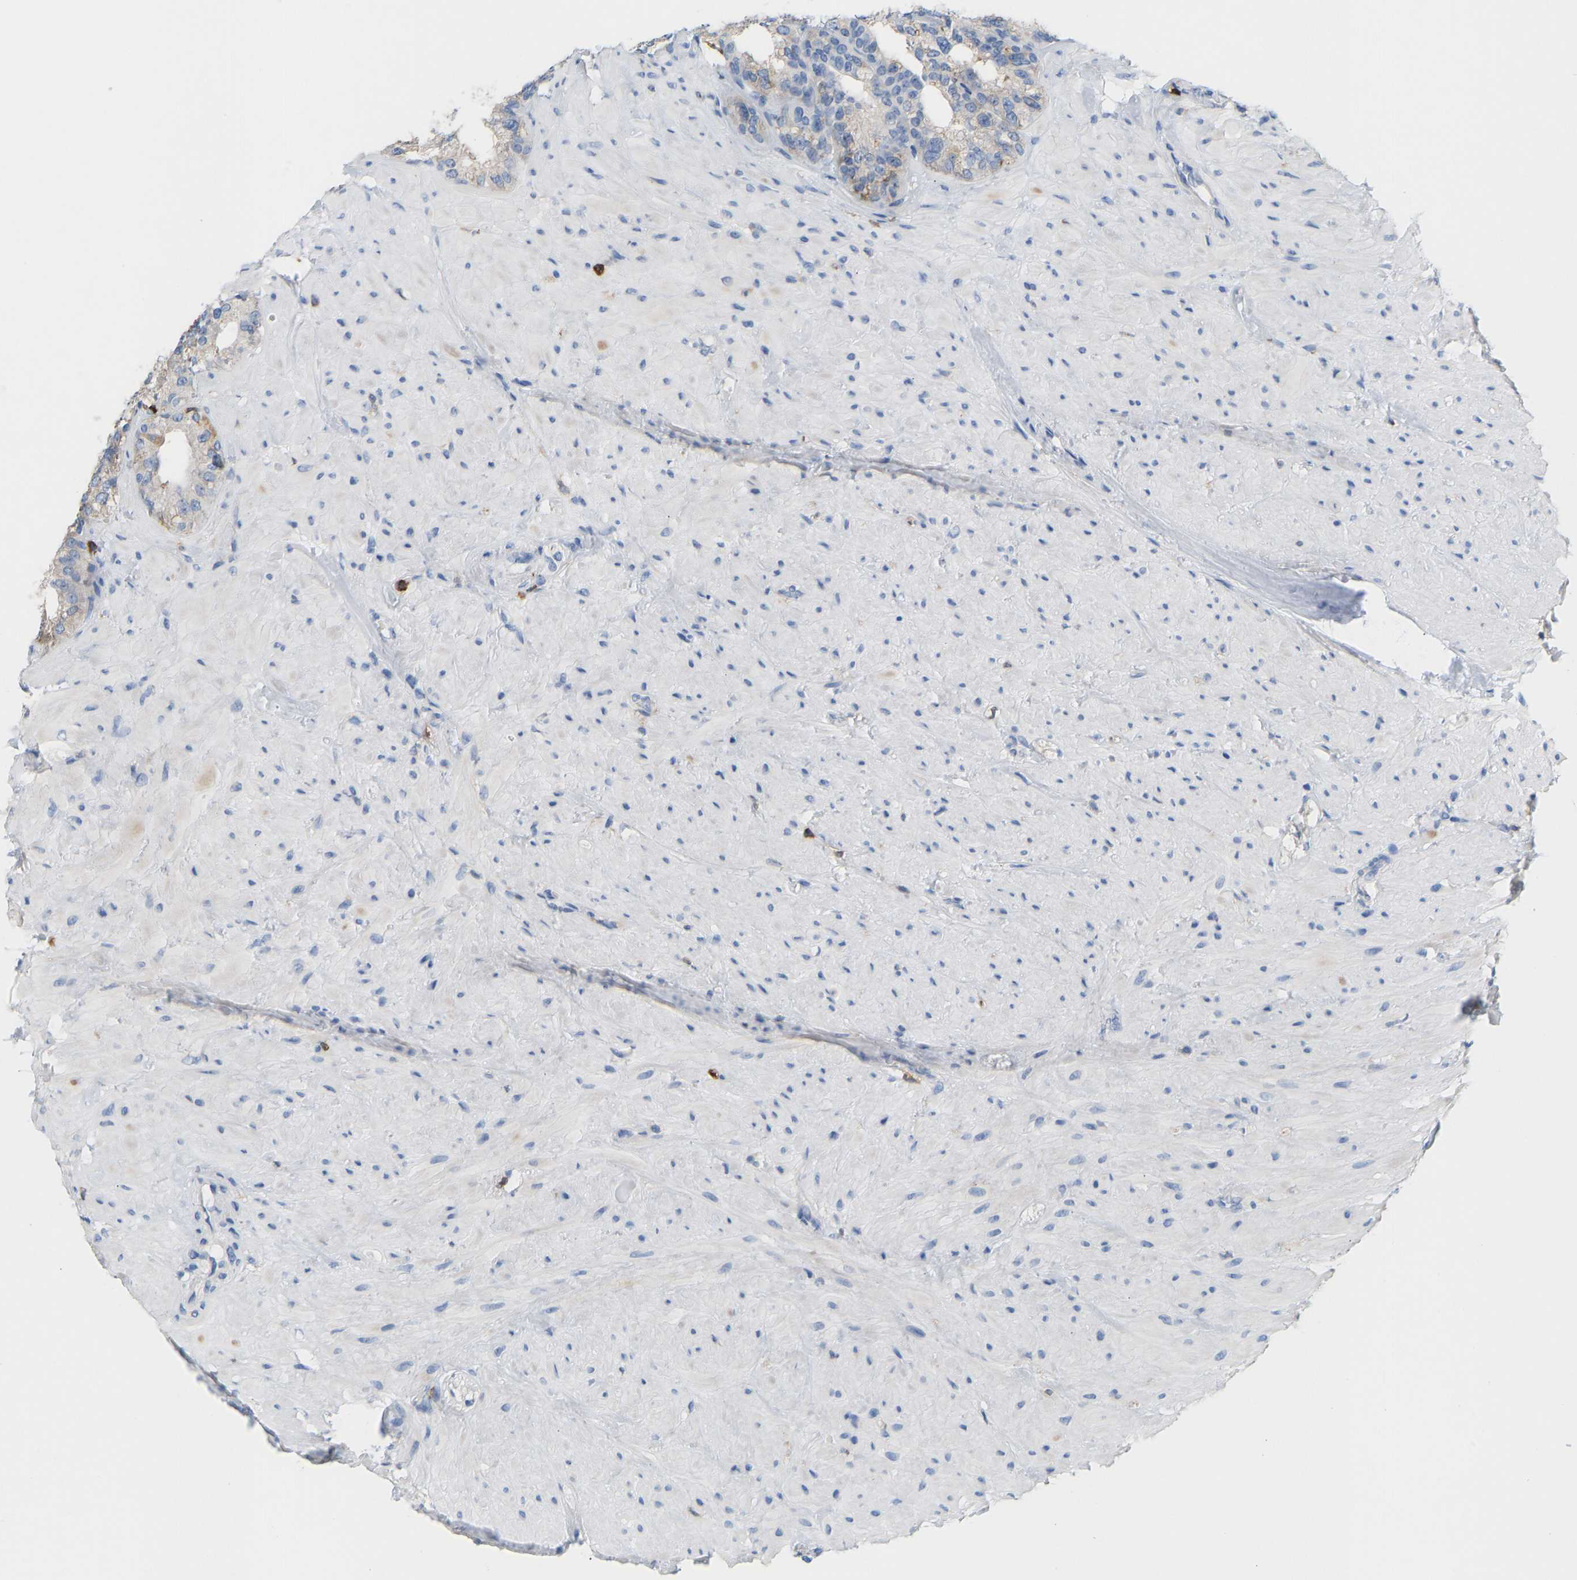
{"staining": {"intensity": "weak", "quantity": "<25%", "location": "cytoplasmic/membranous"}, "tissue": "seminal vesicle", "cell_type": "Glandular cells", "image_type": "normal", "snomed": [{"axis": "morphology", "description": "Normal tissue, NOS"}, {"axis": "topography", "description": "Seminal veicle"}], "caption": "IHC micrograph of benign seminal vesicle: human seminal vesicle stained with DAB reveals no significant protein expression in glandular cells.", "gene": "EVL", "patient": {"sex": "male", "age": 68}}